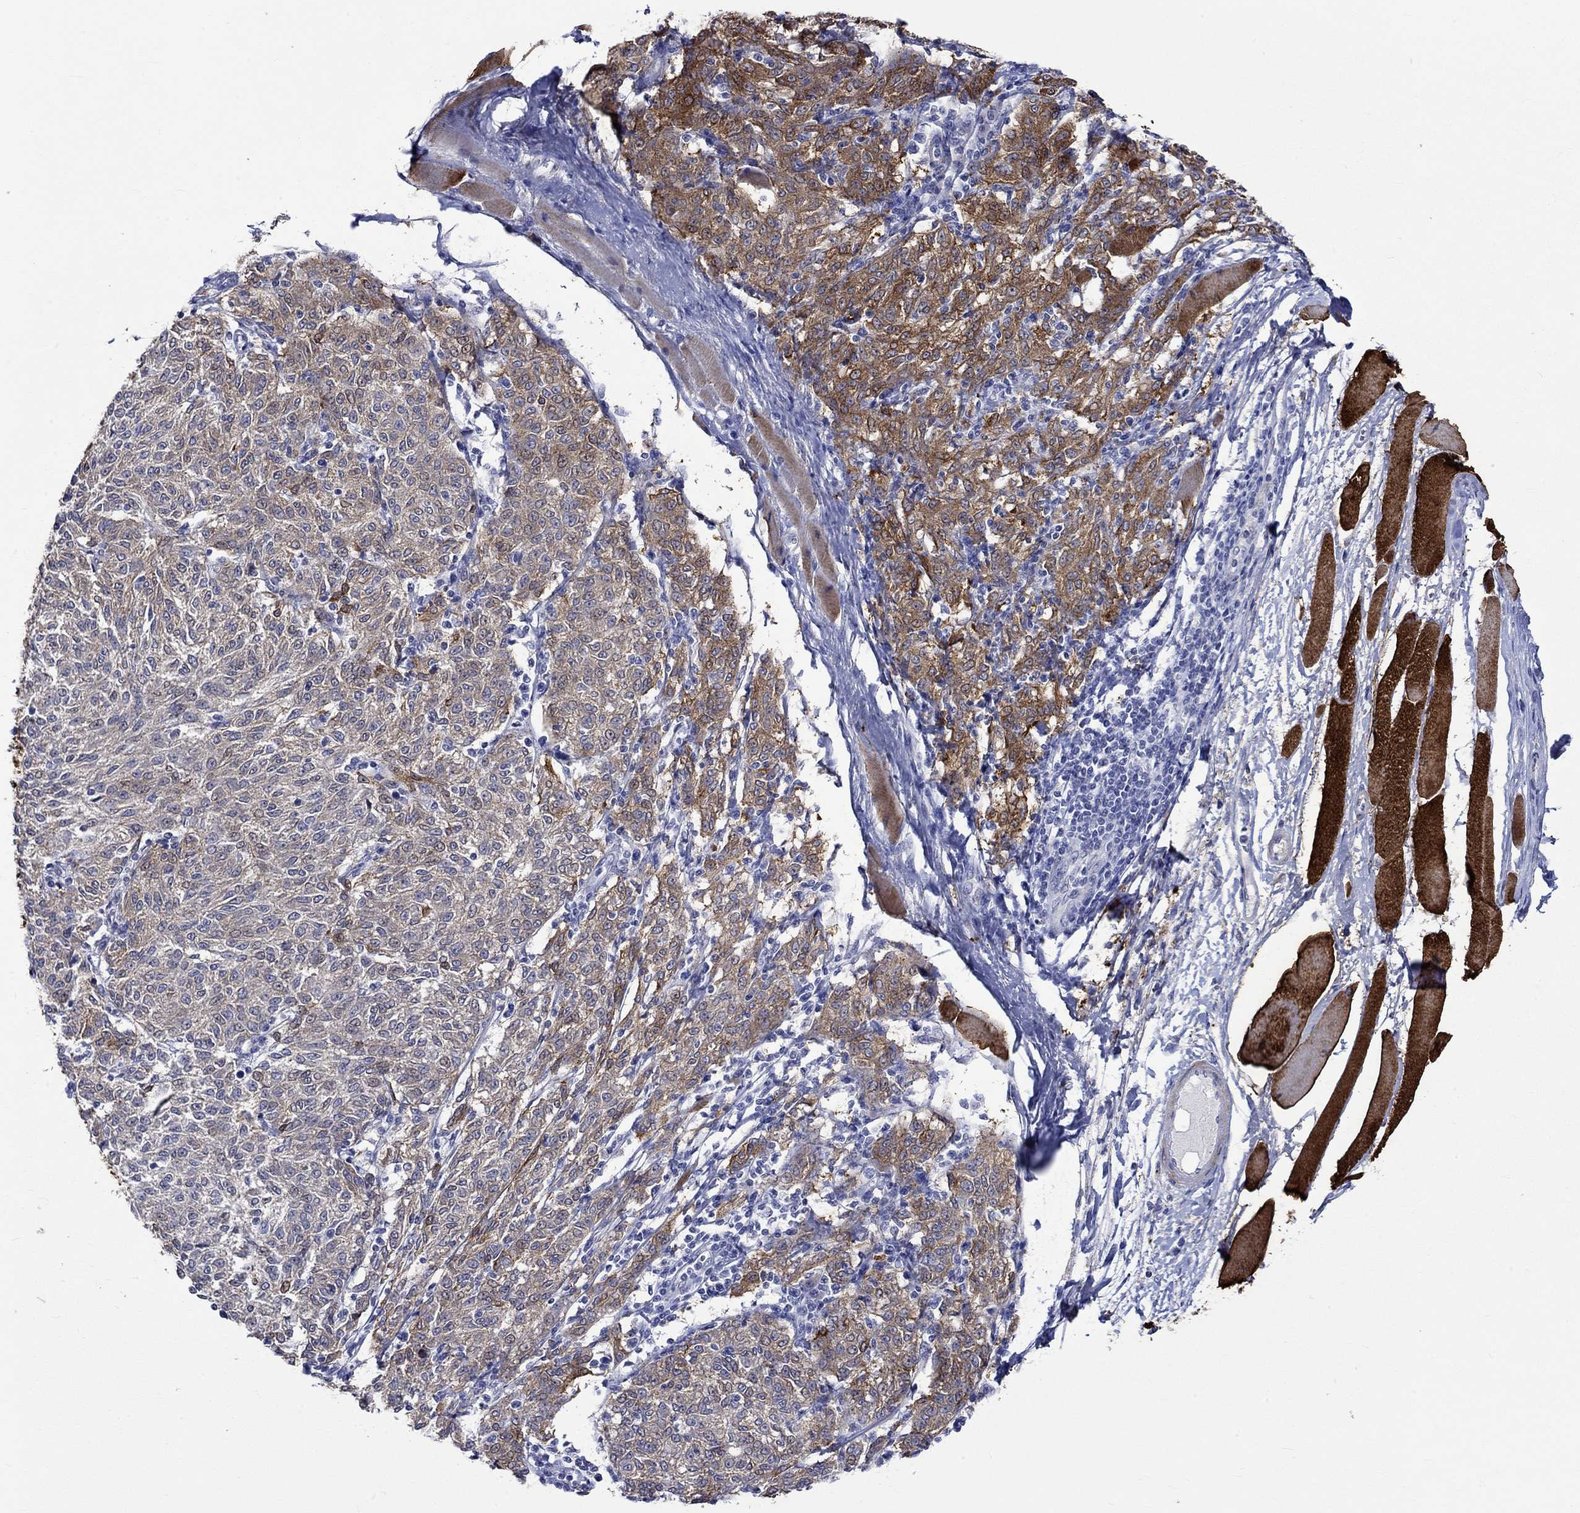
{"staining": {"intensity": "strong", "quantity": "<25%", "location": "cytoplasmic/membranous"}, "tissue": "melanoma", "cell_type": "Tumor cells", "image_type": "cancer", "snomed": [{"axis": "morphology", "description": "Malignant melanoma, NOS"}, {"axis": "topography", "description": "Skin"}], "caption": "A high-resolution image shows immunohistochemistry staining of malignant melanoma, which reveals strong cytoplasmic/membranous positivity in approximately <25% of tumor cells. (IHC, brightfield microscopy, high magnification).", "gene": "CRYAB", "patient": {"sex": "female", "age": 72}}